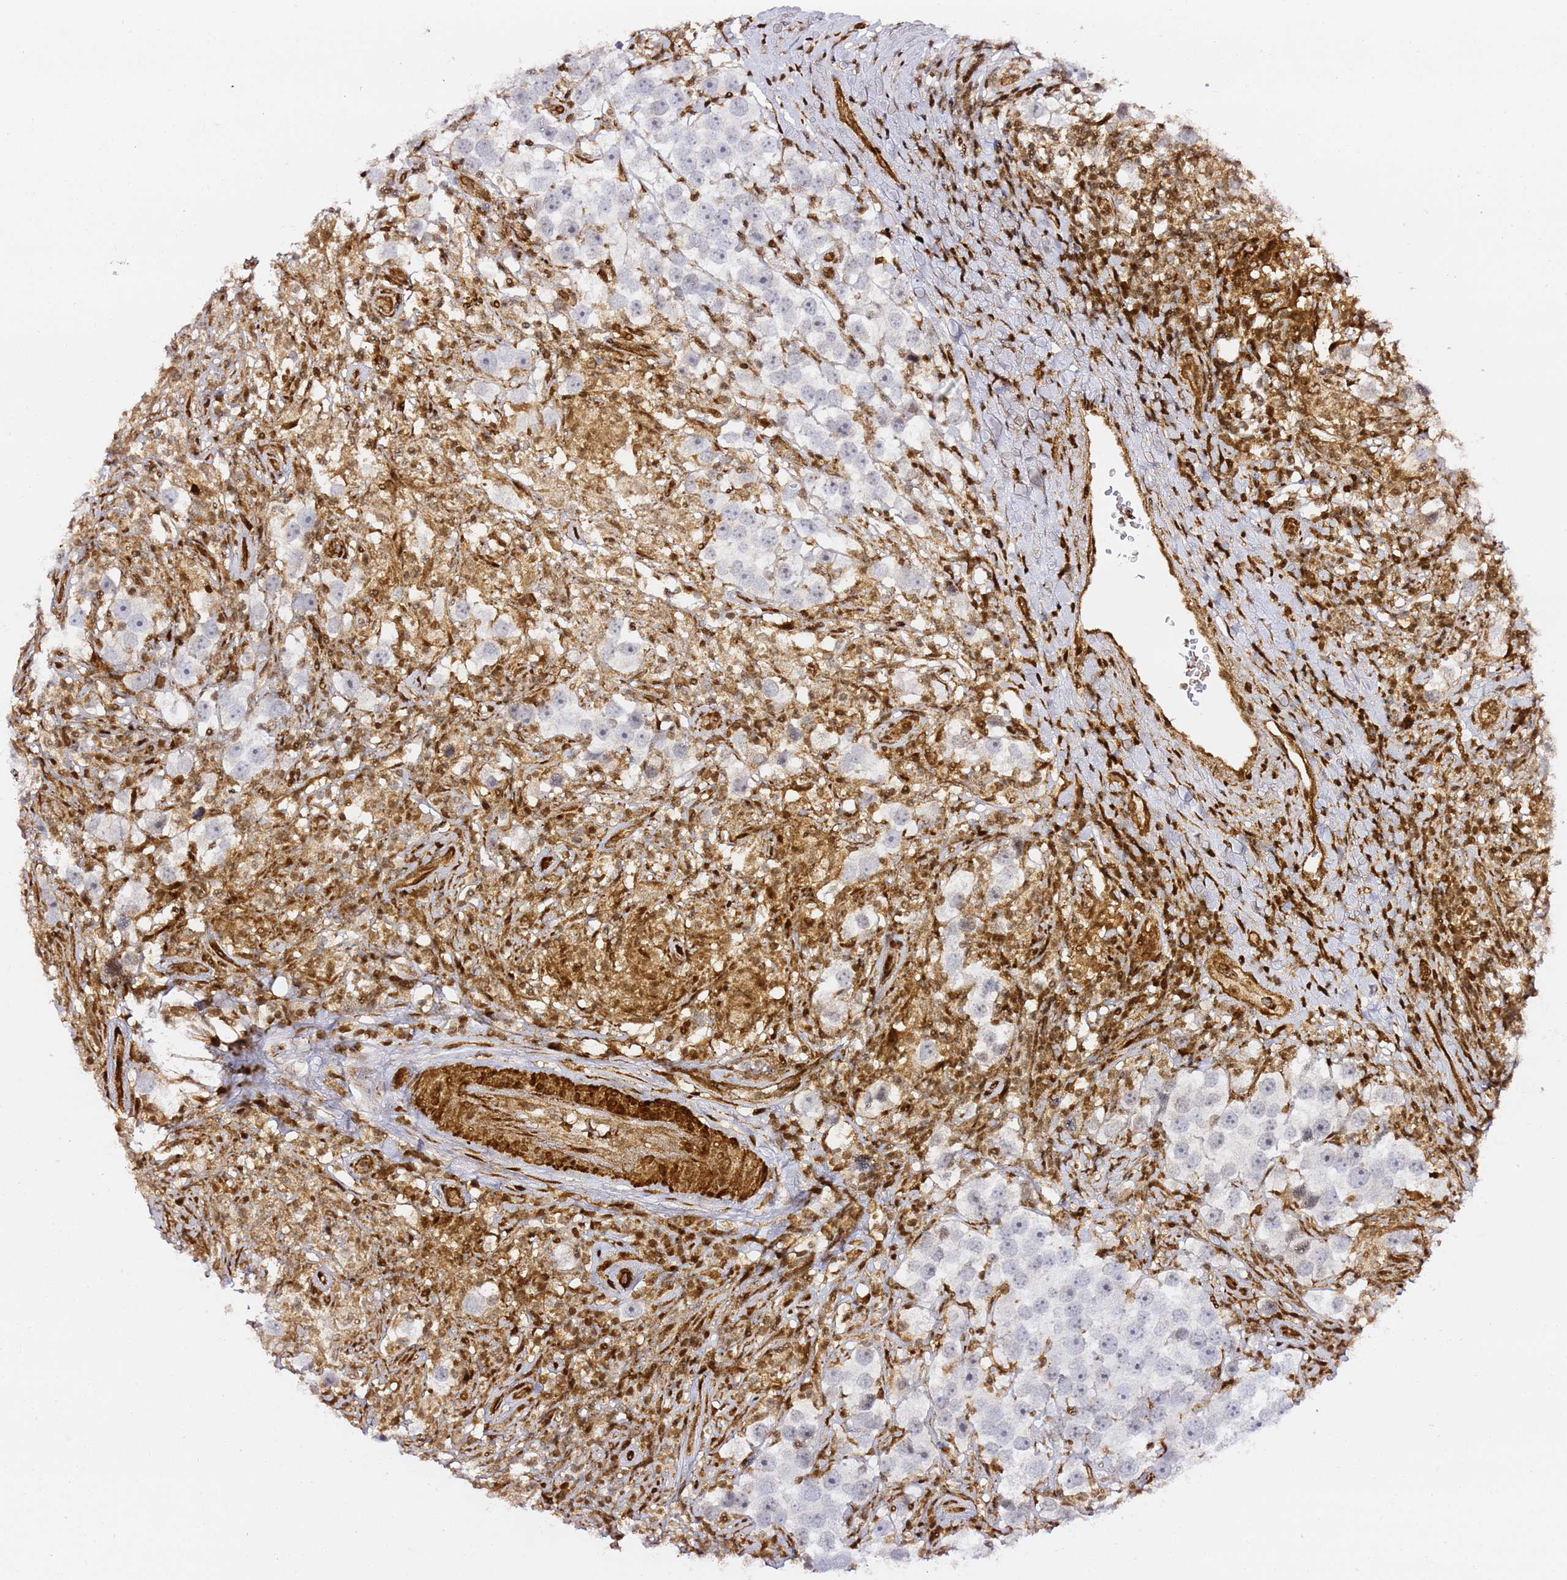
{"staining": {"intensity": "negative", "quantity": "none", "location": "none"}, "tissue": "testis cancer", "cell_type": "Tumor cells", "image_type": "cancer", "snomed": [{"axis": "morphology", "description": "Seminoma, NOS"}, {"axis": "topography", "description": "Testis"}], "caption": "IHC of testis seminoma demonstrates no staining in tumor cells.", "gene": "GBP2", "patient": {"sex": "male", "age": 49}}